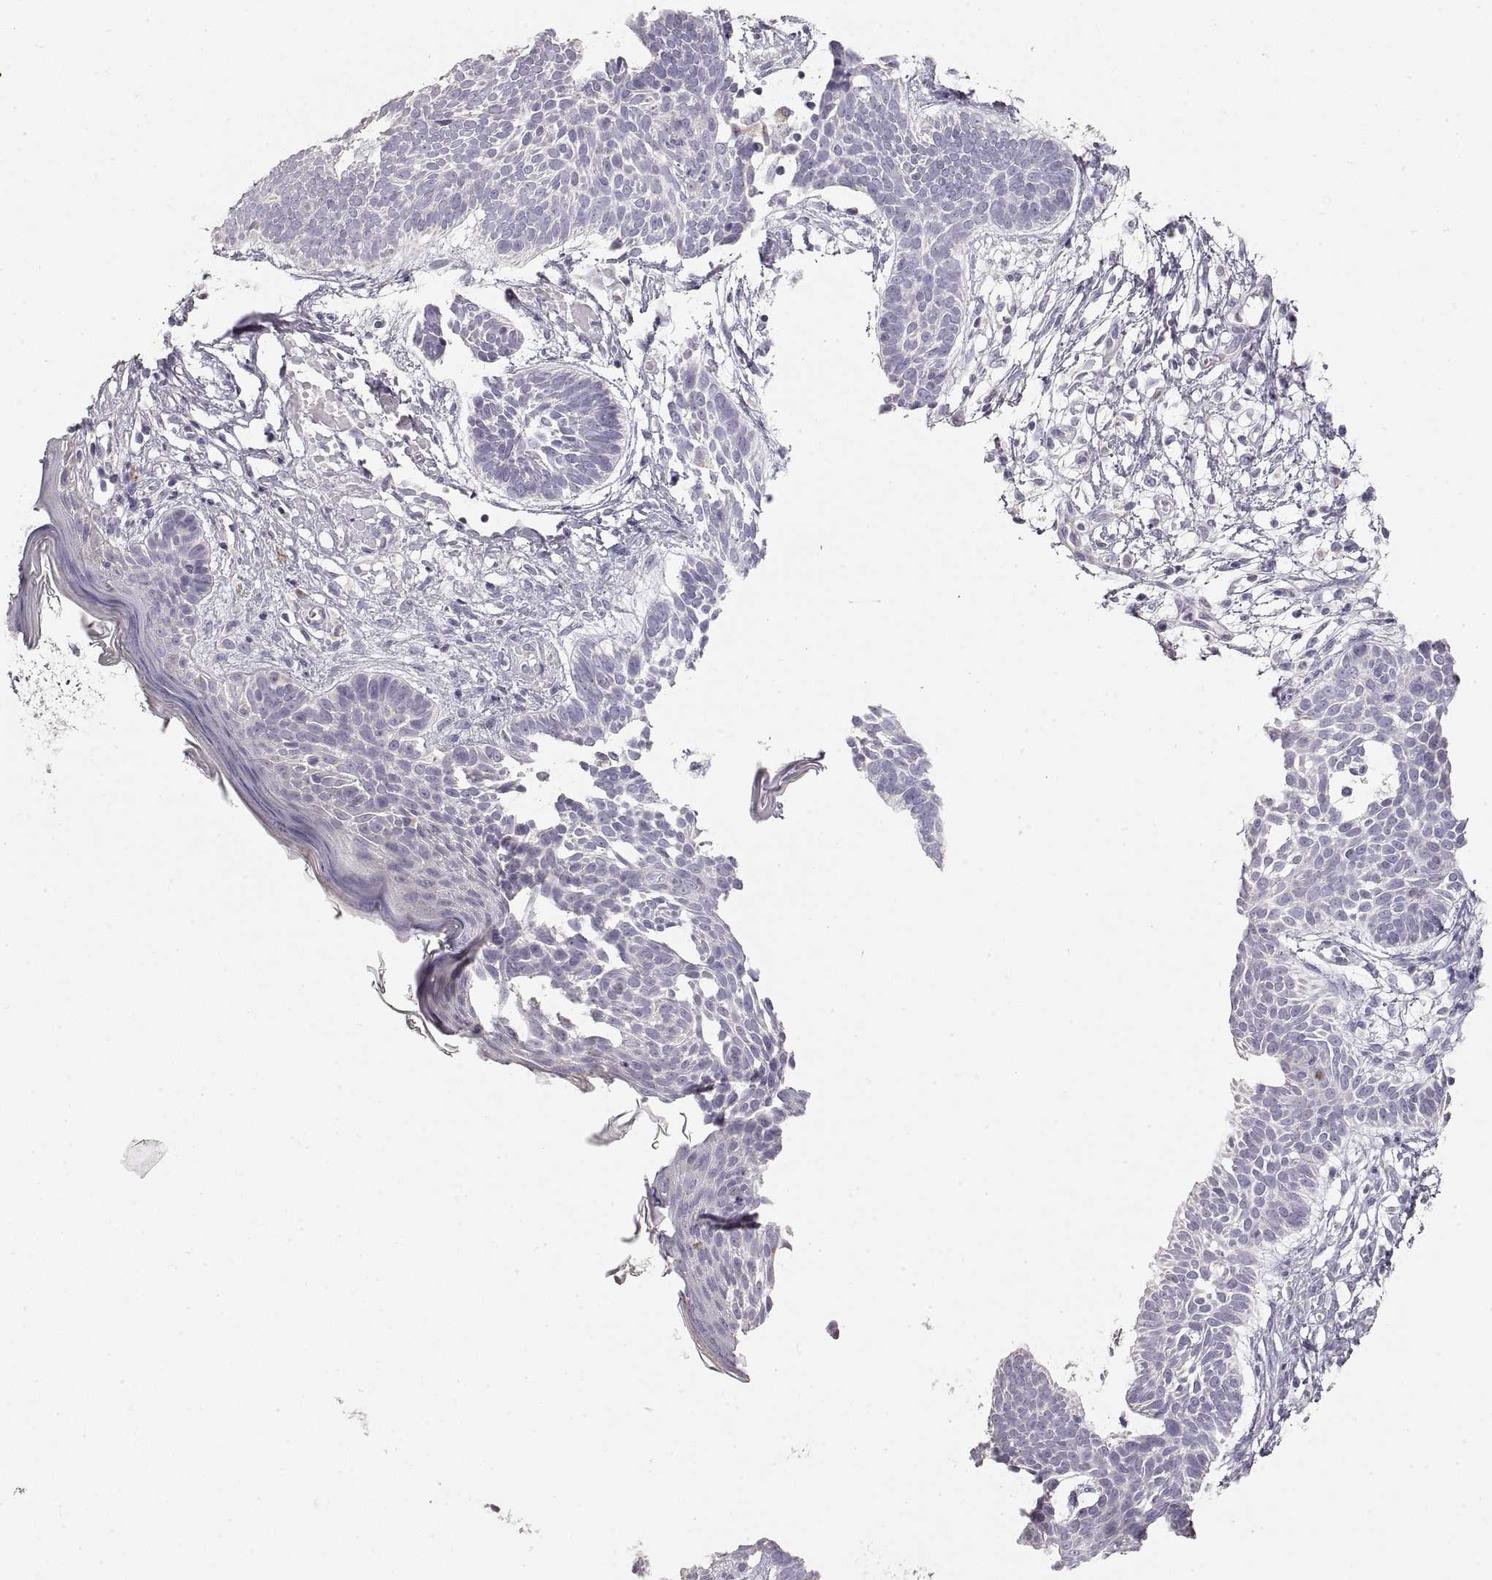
{"staining": {"intensity": "negative", "quantity": "none", "location": "none"}, "tissue": "skin cancer", "cell_type": "Tumor cells", "image_type": "cancer", "snomed": [{"axis": "morphology", "description": "Basal cell carcinoma"}, {"axis": "topography", "description": "Skin"}], "caption": "High power microscopy photomicrograph of an immunohistochemistry micrograph of skin cancer (basal cell carcinoma), revealing no significant expression in tumor cells.", "gene": "ZP3", "patient": {"sex": "male", "age": 85}}